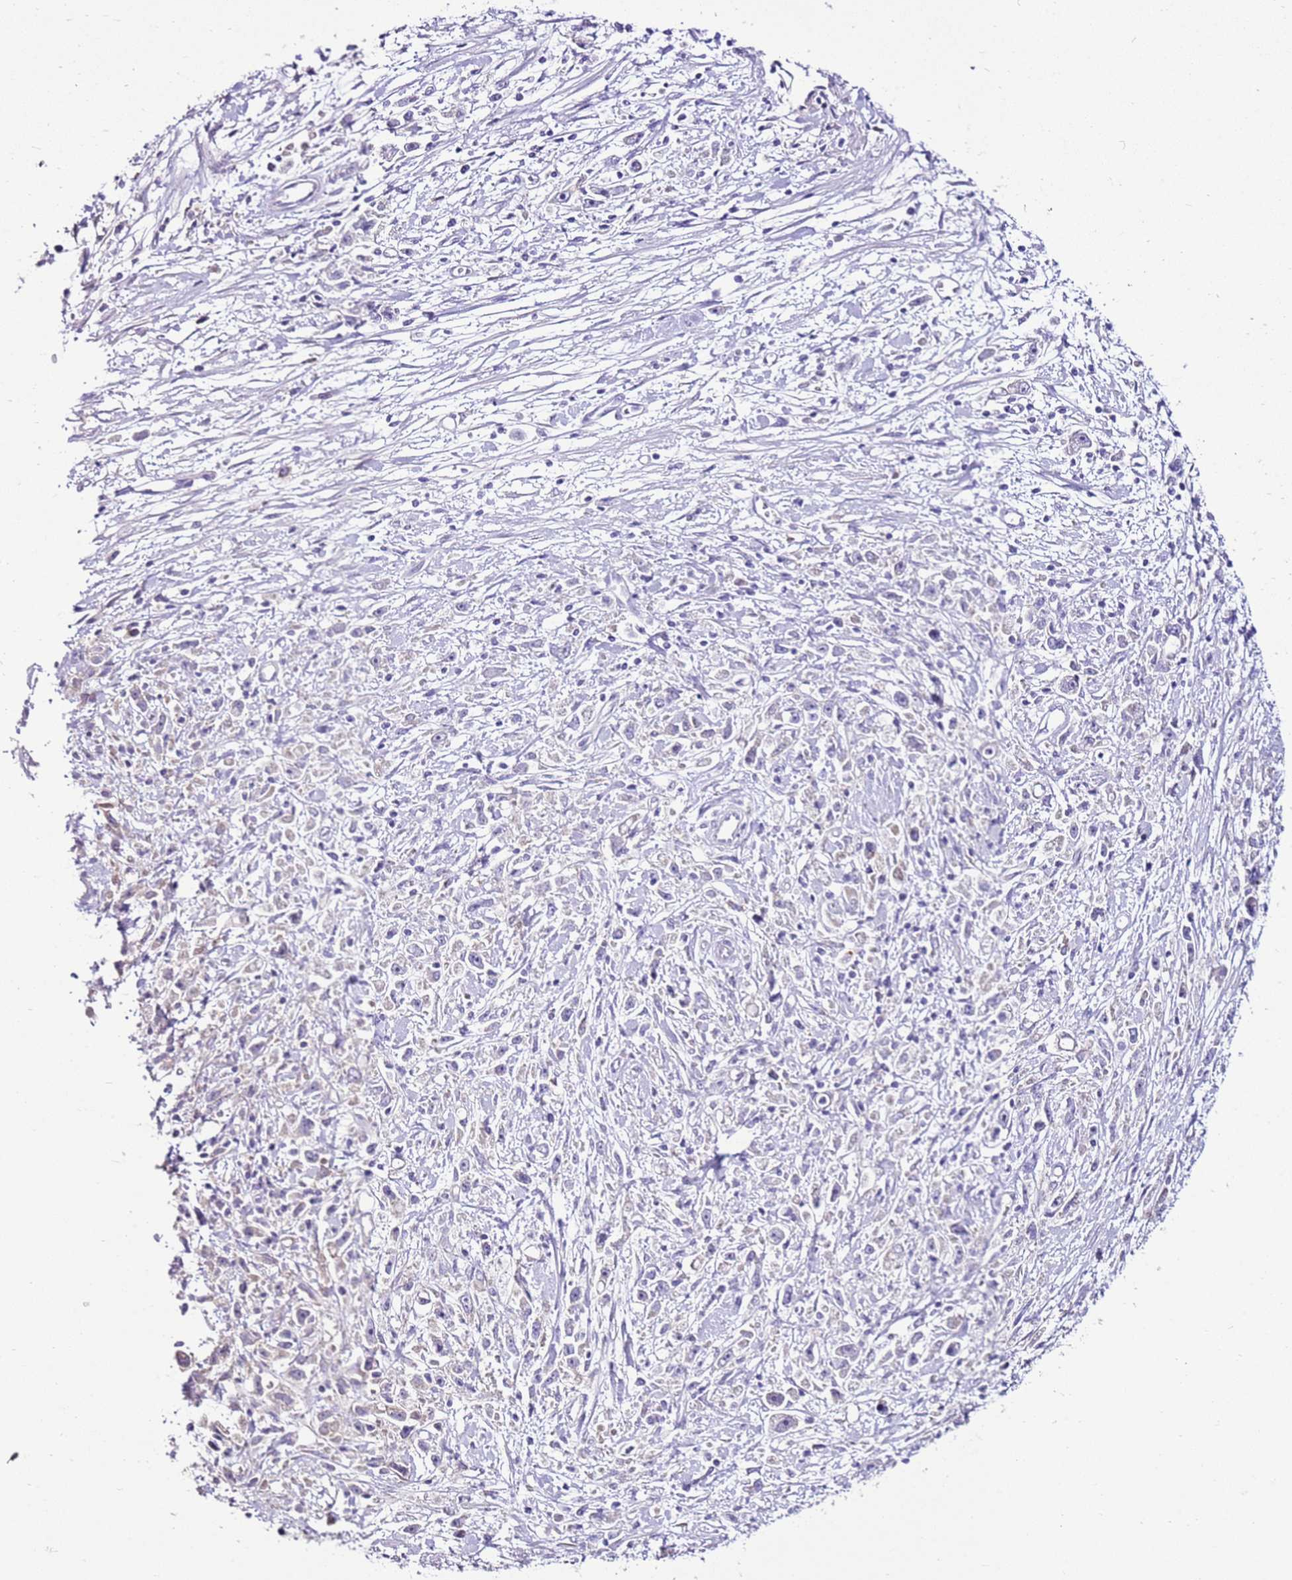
{"staining": {"intensity": "negative", "quantity": "none", "location": "none"}, "tissue": "stomach cancer", "cell_type": "Tumor cells", "image_type": "cancer", "snomed": [{"axis": "morphology", "description": "Adenocarcinoma, NOS"}, {"axis": "topography", "description": "Stomach"}], "caption": "Immunohistochemical staining of stomach cancer shows no significant positivity in tumor cells.", "gene": "SLC38A5", "patient": {"sex": "female", "age": 59}}